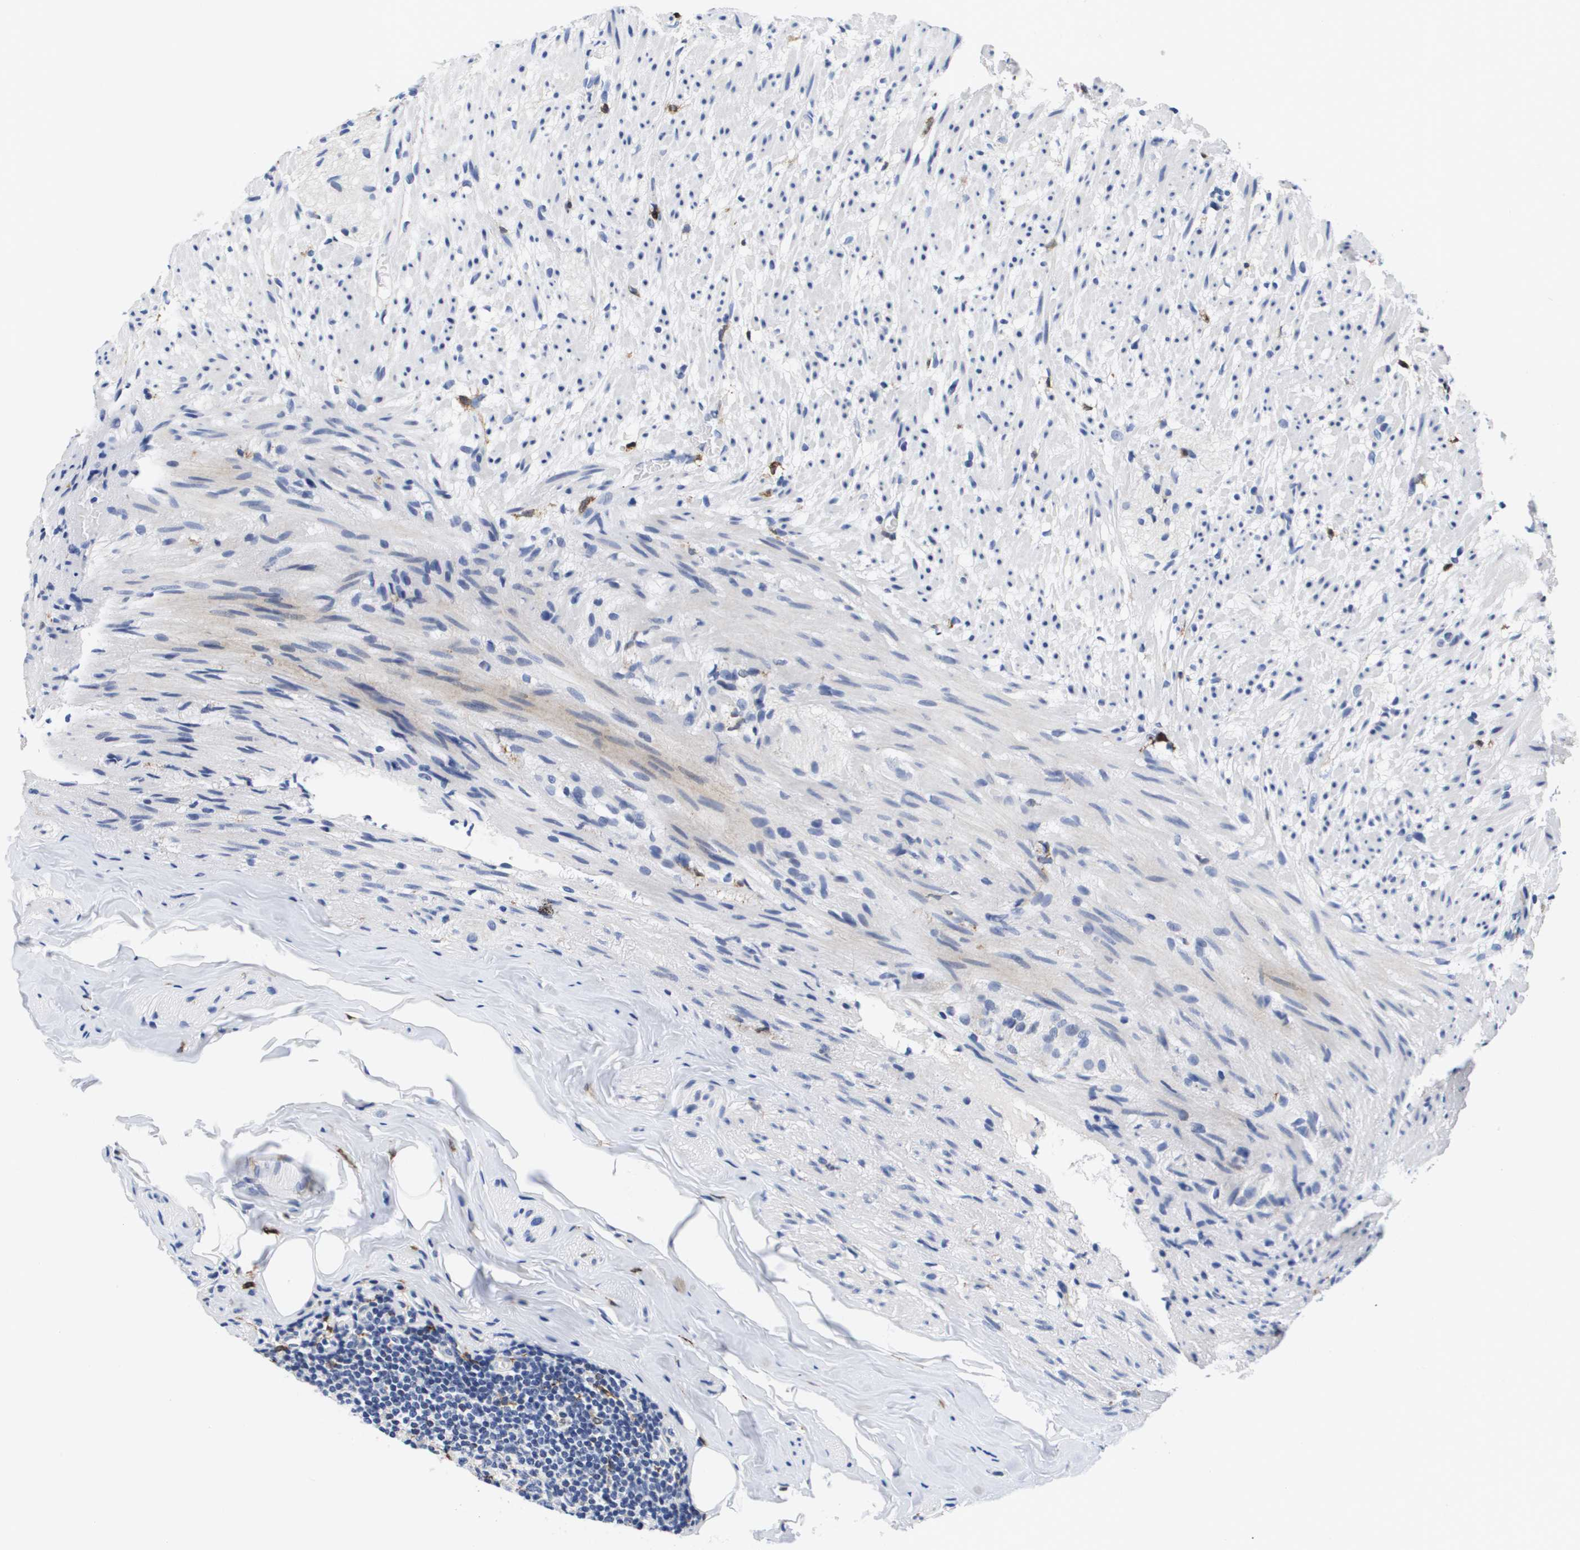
{"staining": {"intensity": "weak", "quantity": "<25%", "location": "cytoplasmic/membranous"}, "tissue": "appendix", "cell_type": "Glandular cells", "image_type": "normal", "snomed": [{"axis": "morphology", "description": "Normal tissue, NOS"}, {"axis": "topography", "description": "Appendix"}], "caption": "DAB (3,3'-diaminobenzidine) immunohistochemical staining of unremarkable appendix exhibits no significant positivity in glandular cells. The staining is performed using DAB brown chromogen with nuclei counter-stained in using hematoxylin.", "gene": "HMOX1", "patient": {"sex": "female", "age": 77}}